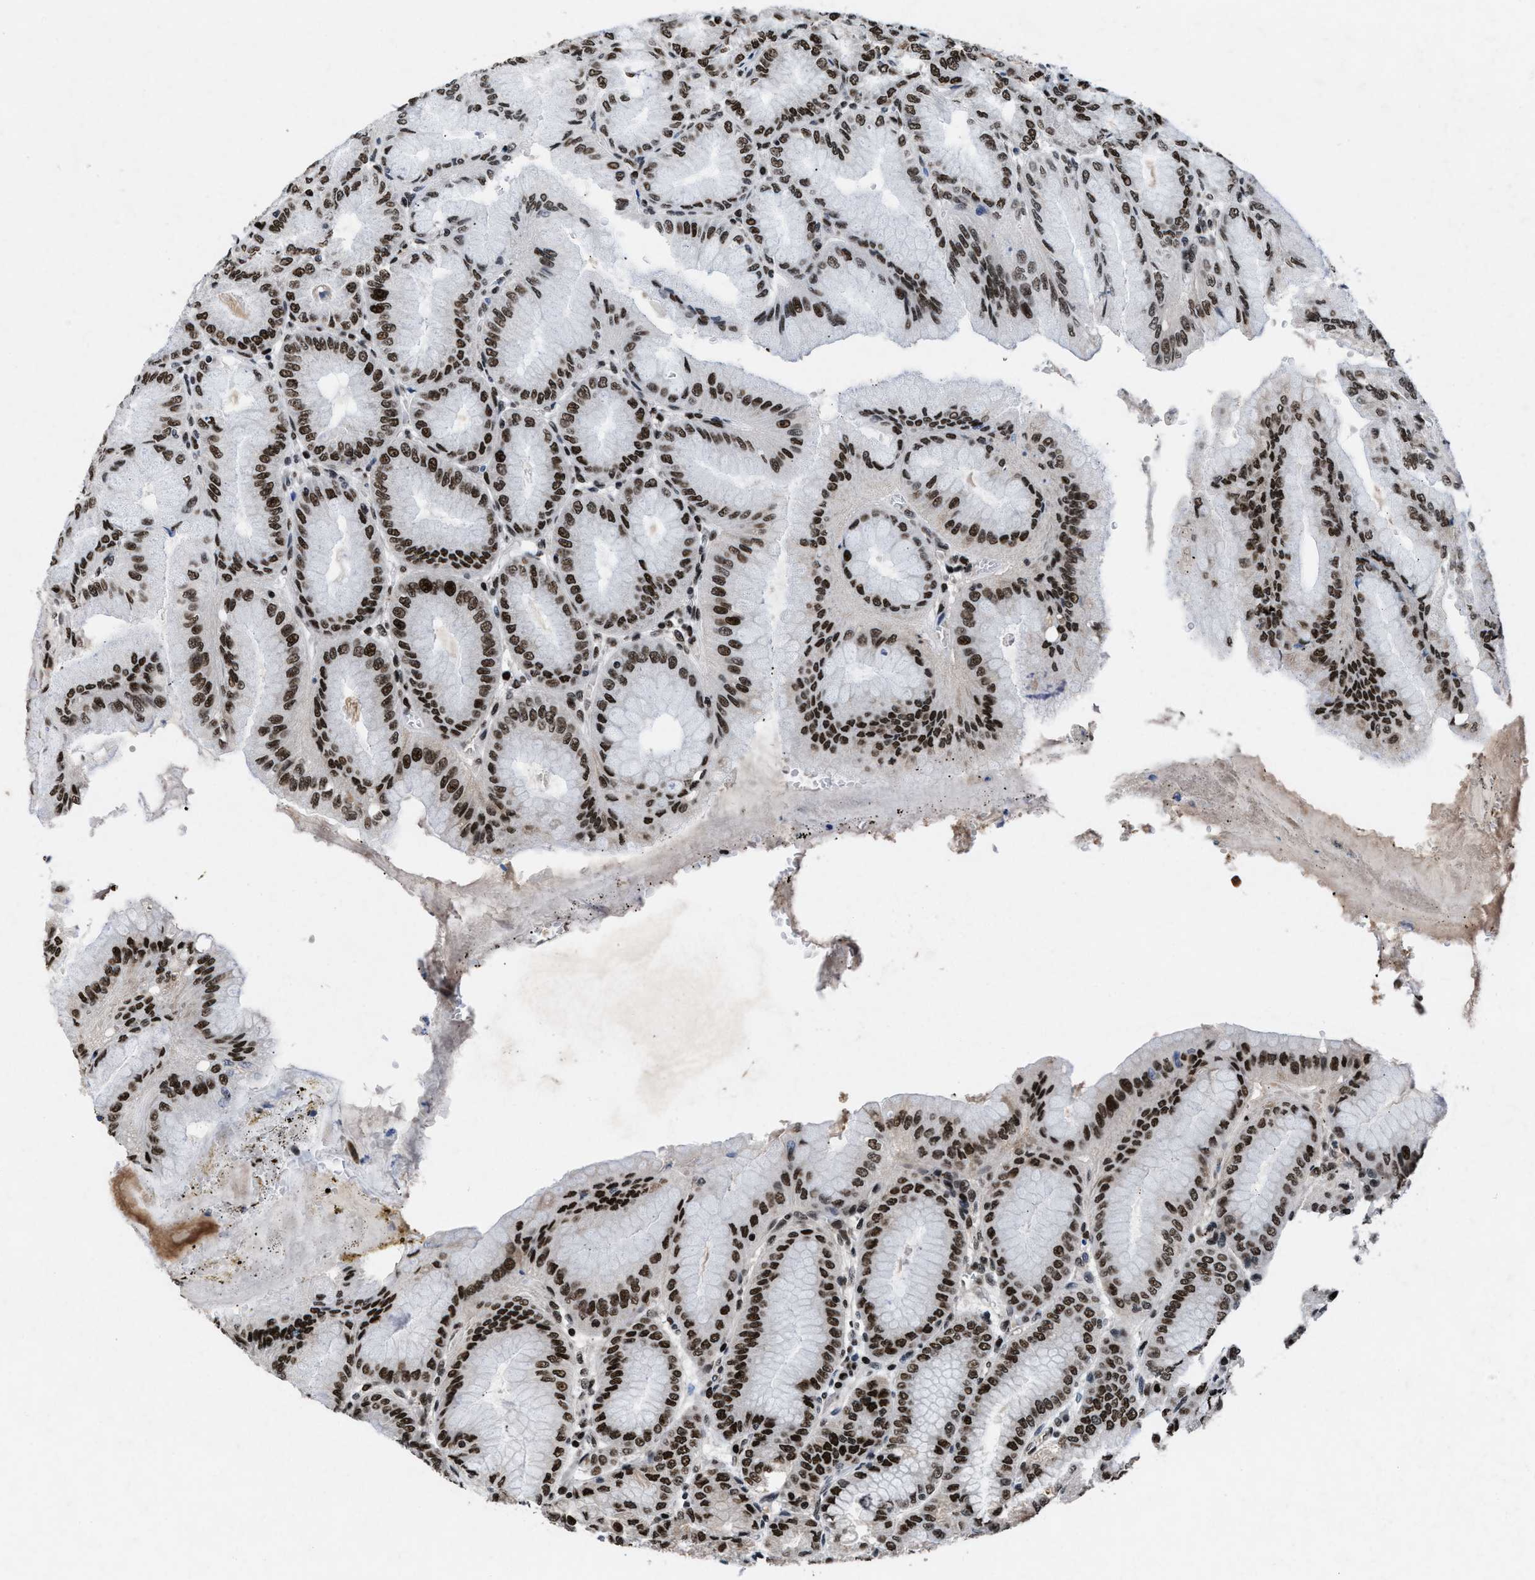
{"staining": {"intensity": "strong", "quantity": ">75%", "location": "cytoplasmic/membranous,nuclear"}, "tissue": "stomach", "cell_type": "Glandular cells", "image_type": "normal", "snomed": [{"axis": "morphology", "description": "Normal tissue, NOS"}, {"axis": "topography", "description": "Stomach, lower"}], "caption": "The image exhibits immunohistochemical staining of unremarkable stomach. There is strong cytoplasmic/membranous,nuclear positivity is seen in approximately >75% of glandular cells.", "gene": "WDR81", "patient": {"sex": "male", "age": 71}}